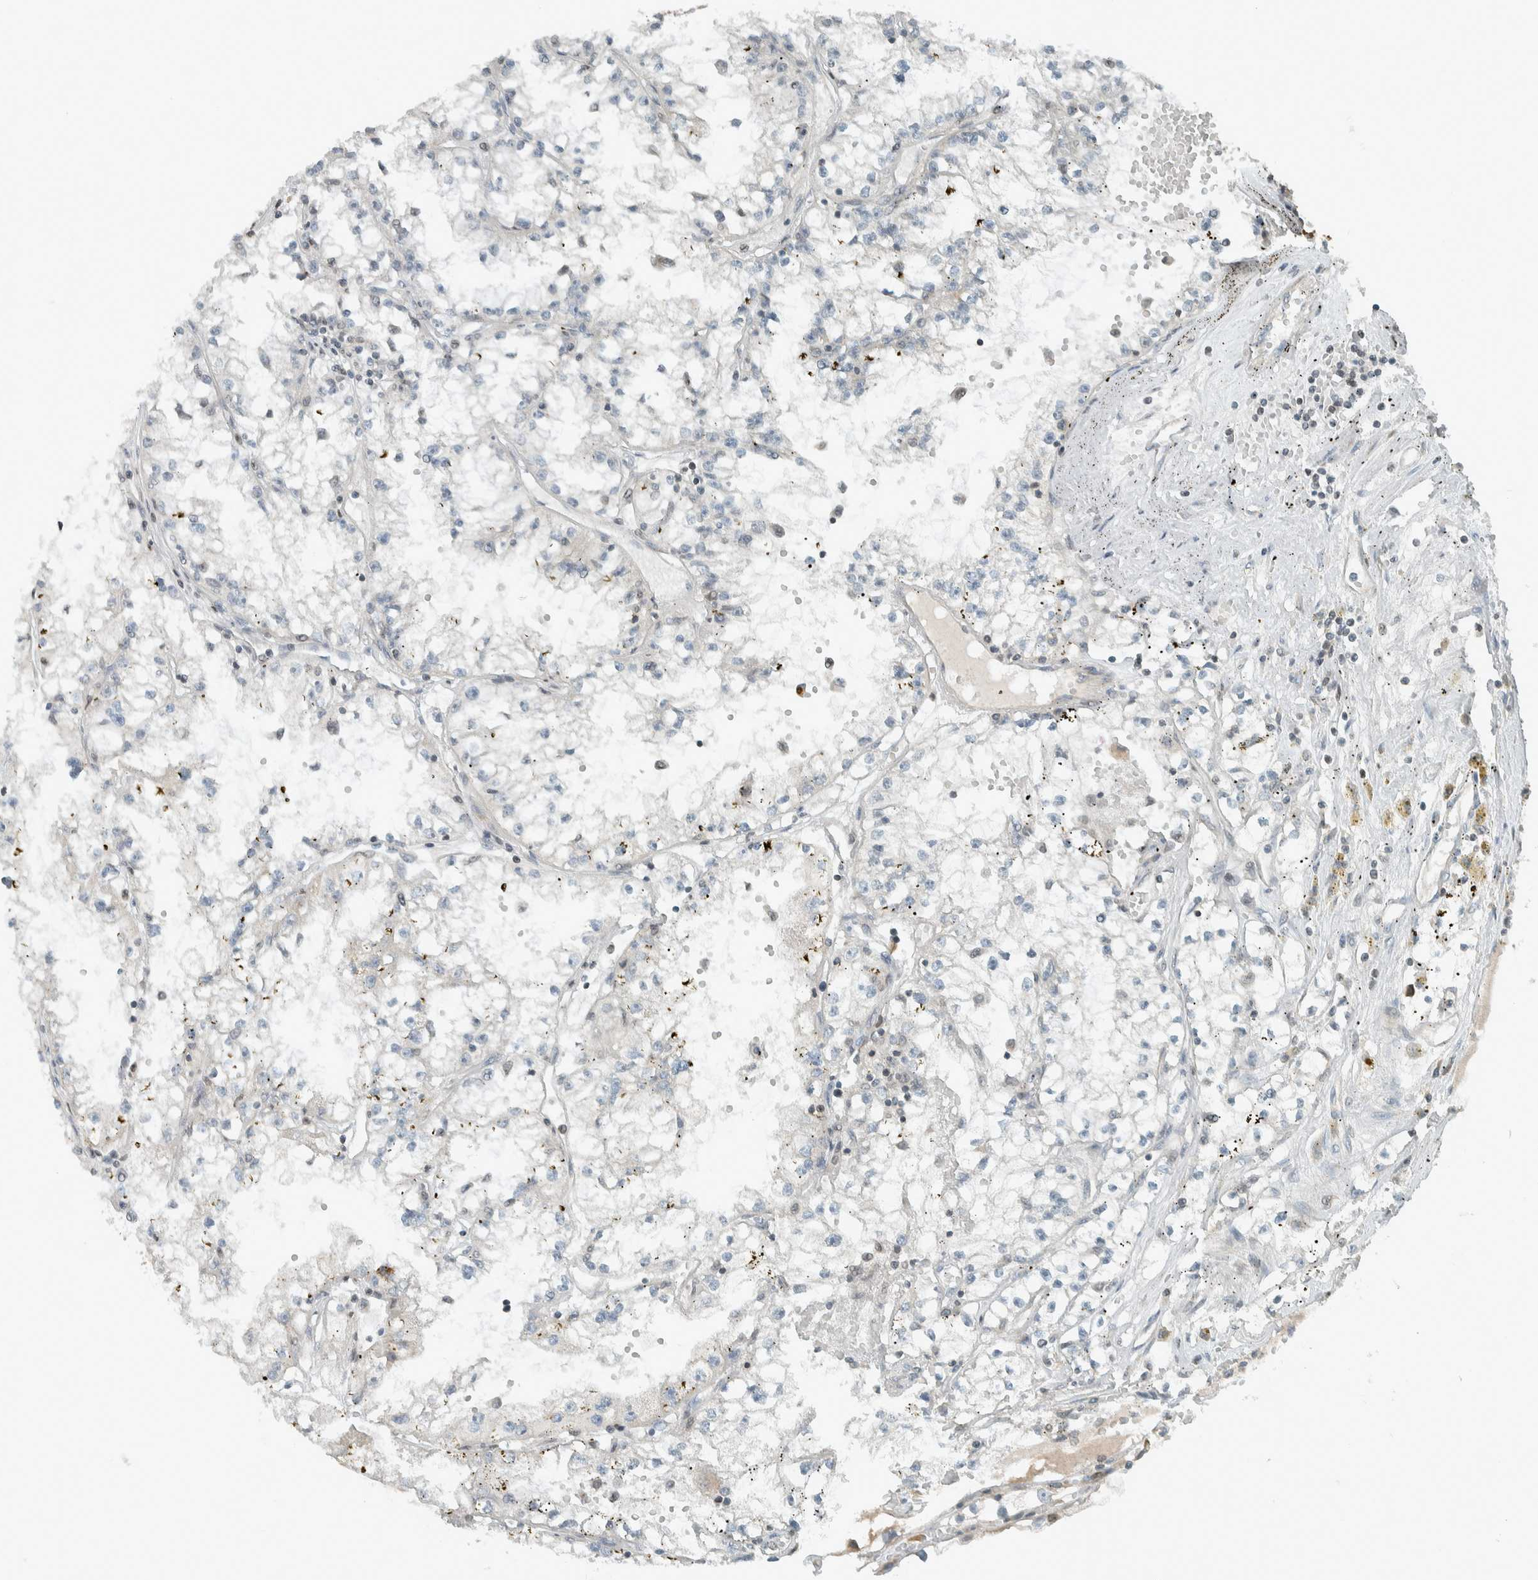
{"staining": {"intensity": "negative", "quantity": "none", "location": "none"}, "tissue": "renal cancer", "cell_type": "Tumor cells", "image_type": "cancer", "snomed": [{"axis": "morphology", "description": "Adenocarcinoma, NOS"}, {"axis": "topography", "description": "Kidney"}], "caption": "A micrograph of renal cancer (adenocarcinoma) stained for a protein demonstrates no brown staining in tumor cells.", "gene": "SEL1L", "patient": {"sex": "male", "age": 56}}